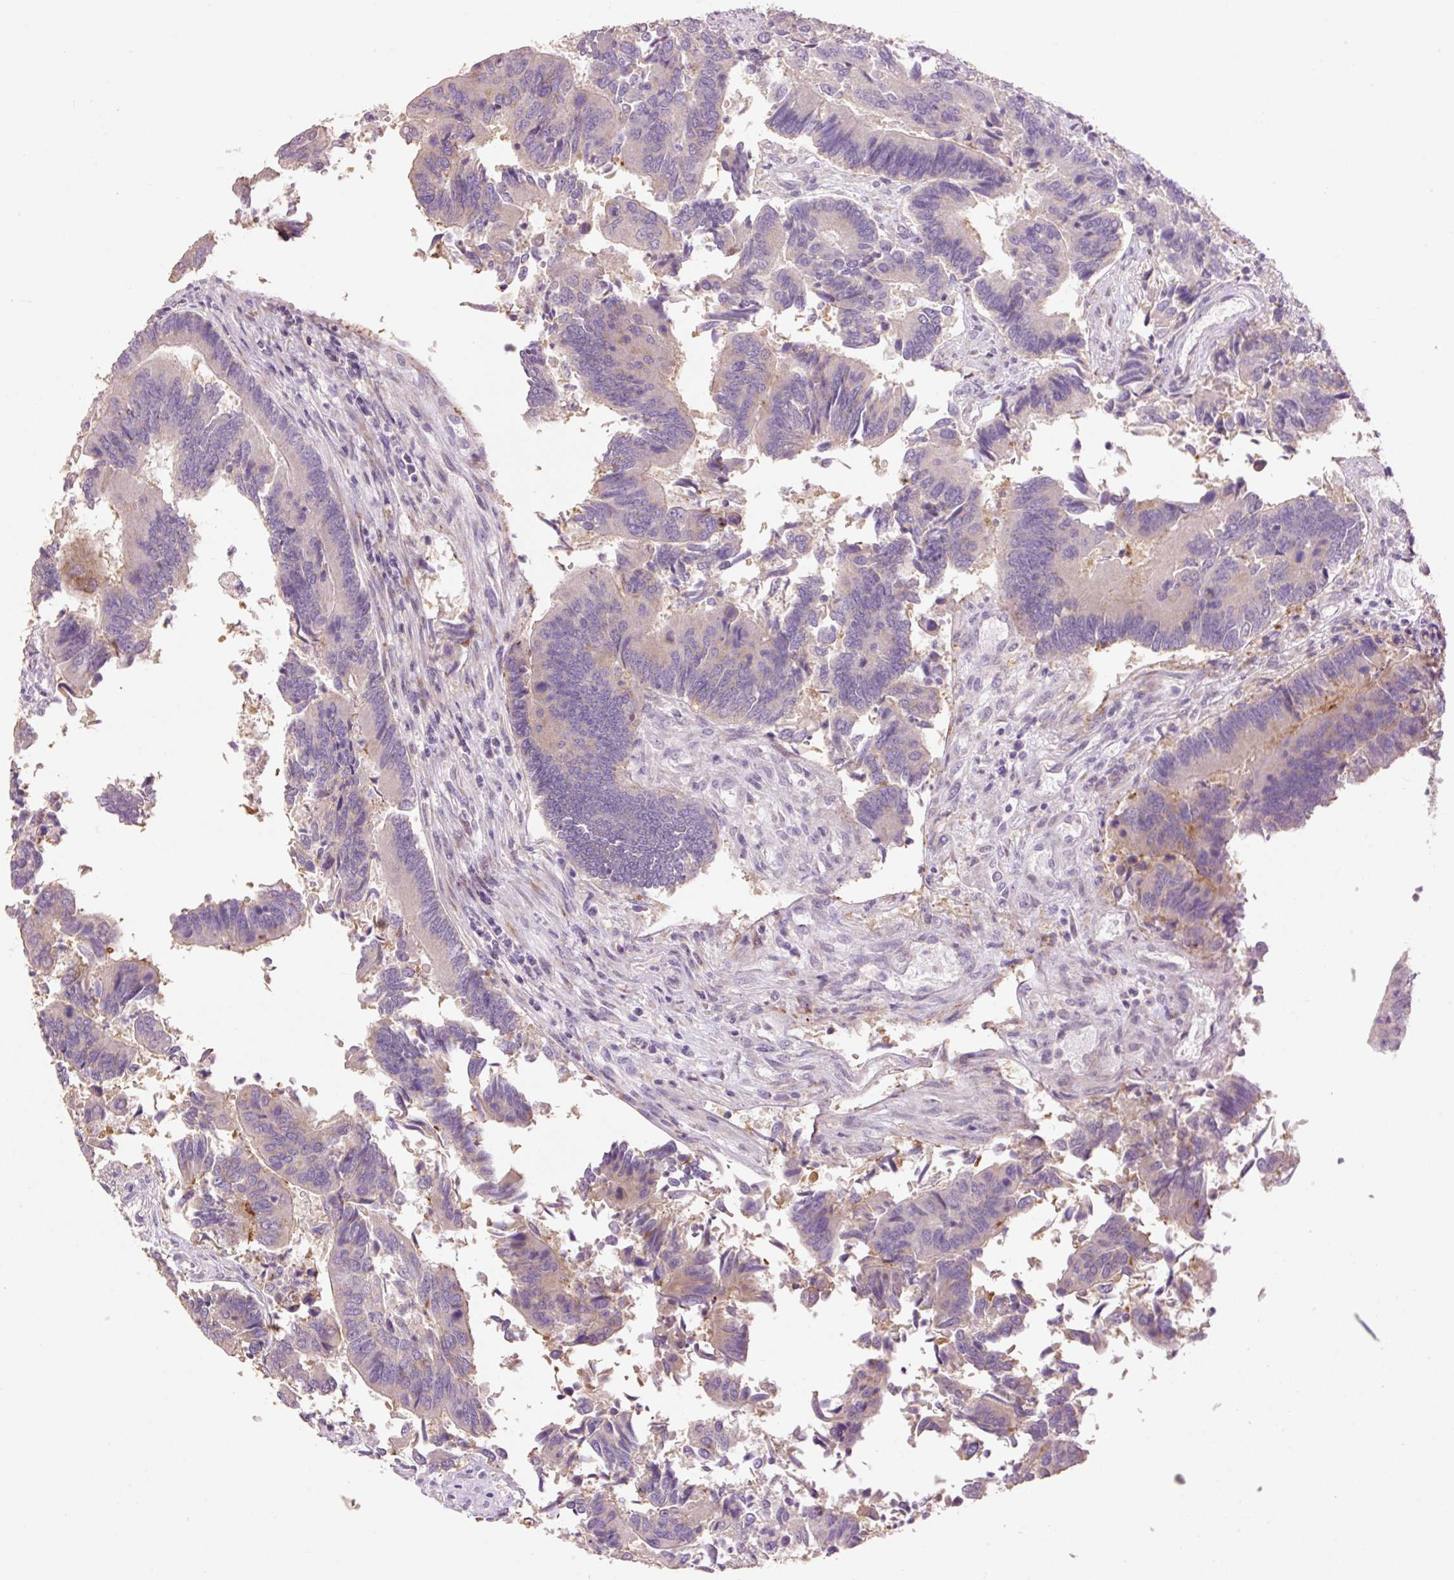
{"staining": {"intensity": "moderate", "quantity": "25%-75%", "location": "cytoplasmic/membranous"}, "tissue": "colorectal cancer", "cell_type": "Tumor cells", "image_type": "cancer", "snomed": [{"axis": "morphology", "description": "Adenocarcinoma, NOS"}, {"axis": "topography", "description": "Colon"}], "caption": "Adenocarcinoma (colorectal) stained with a brown dye demonstrates moderate cytoplasmic/membranous positive positivity in approximately 25%-75% of tumor cells.", "gene": "HAX1", "patient": {"sex": "female", "age": 67}}